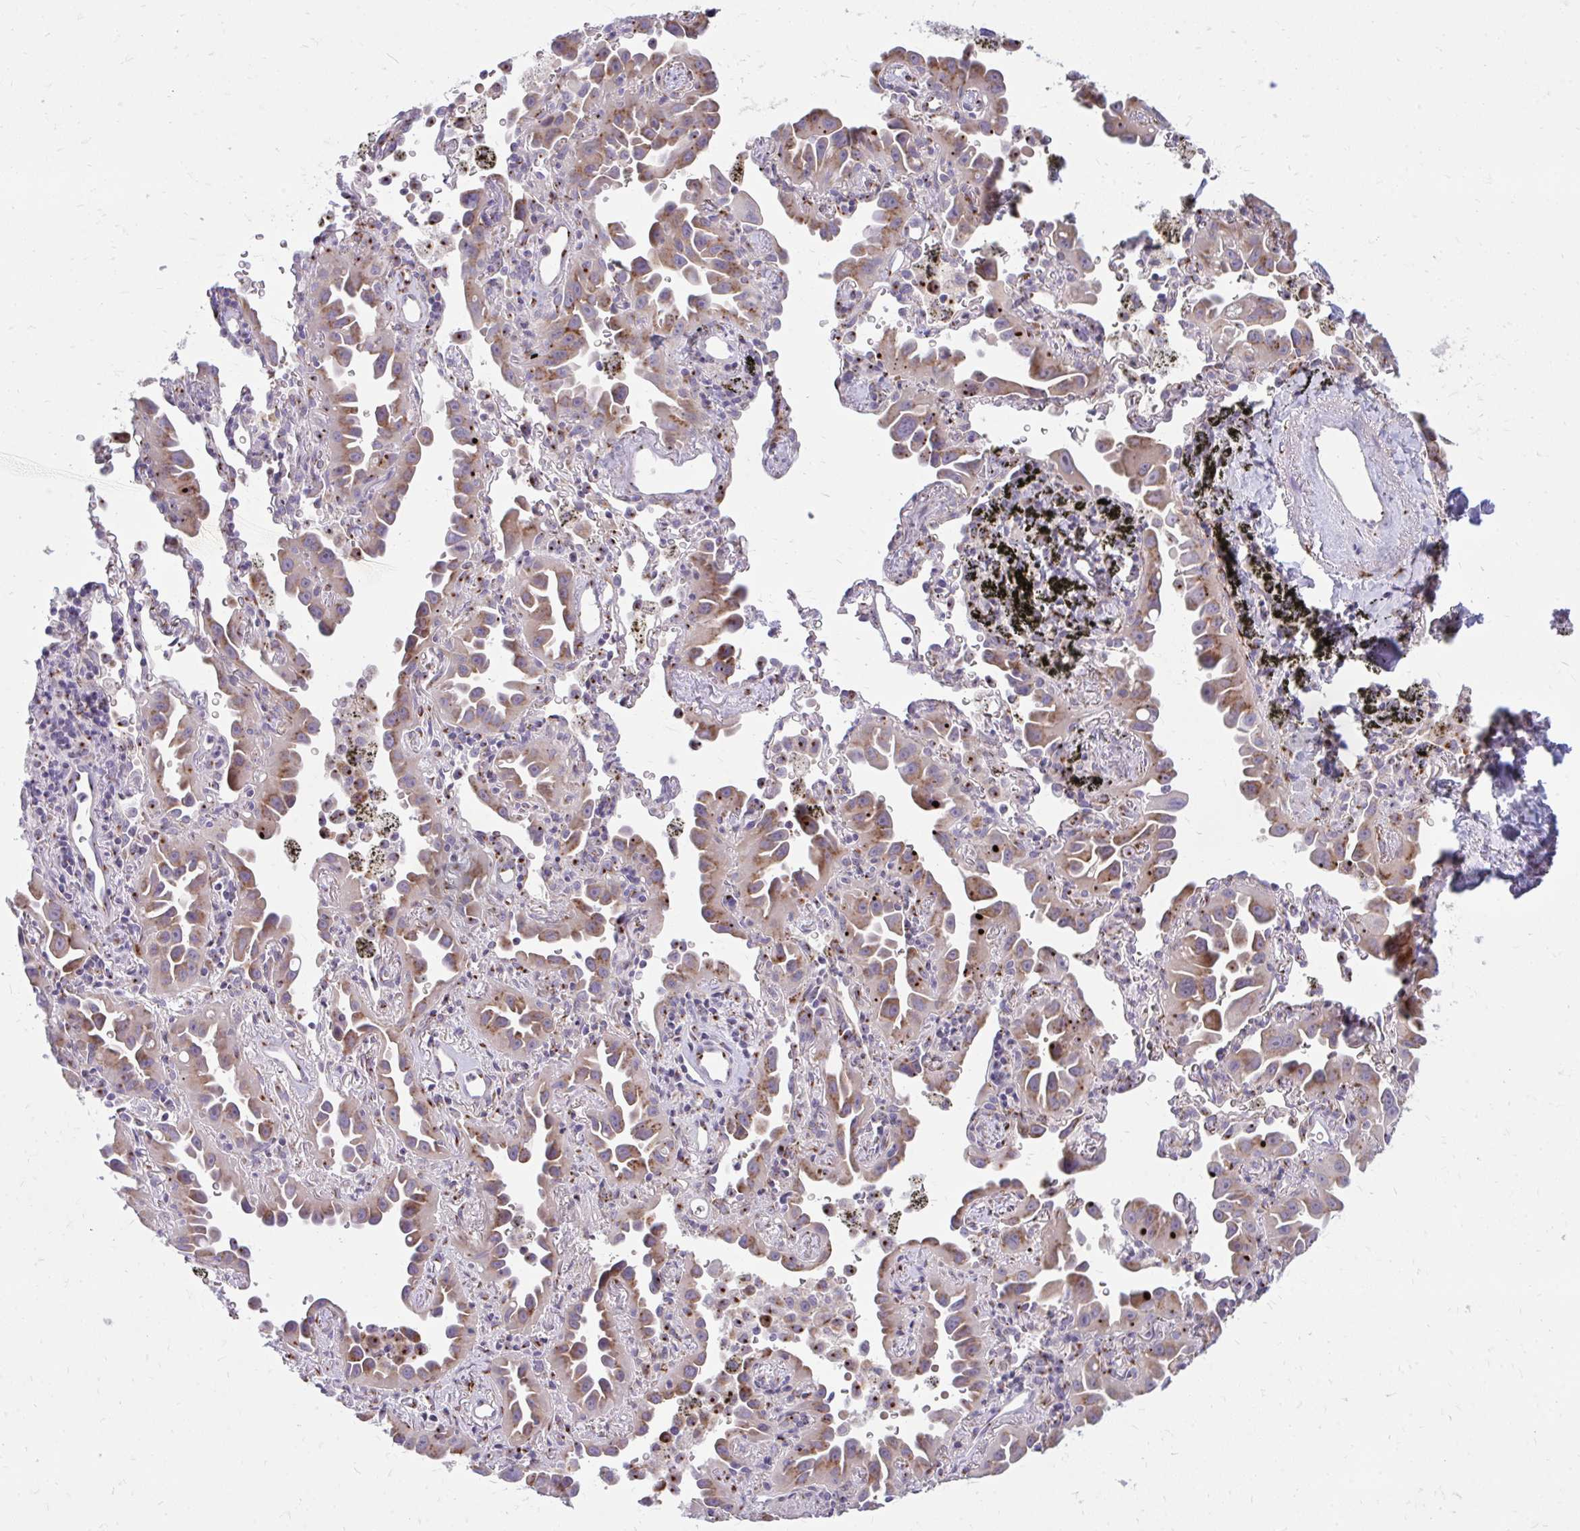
{"staining": {"intensity": "moderate", "quantity": ">75%", "location": "cytoplasmic/membranous"}, "tissue": "lung cancer", "cell_type": "Tumor cells", "image_type": "cancer", "snomed": [{"axis": "morphology", "description": "Adenocarcinoma, NOS"}, {"axis": "topography", "description": "Lung"}], "caption": "A photomicrograph showing moderate cytoplasmic/membranous positivity in about >75% of tumor cells in lung cancer (adenocarcinoma), as visualized by brown immunohistochemical staining.", "gene": "RAB6B", "patient": {"sex": "male", "age": 68}}